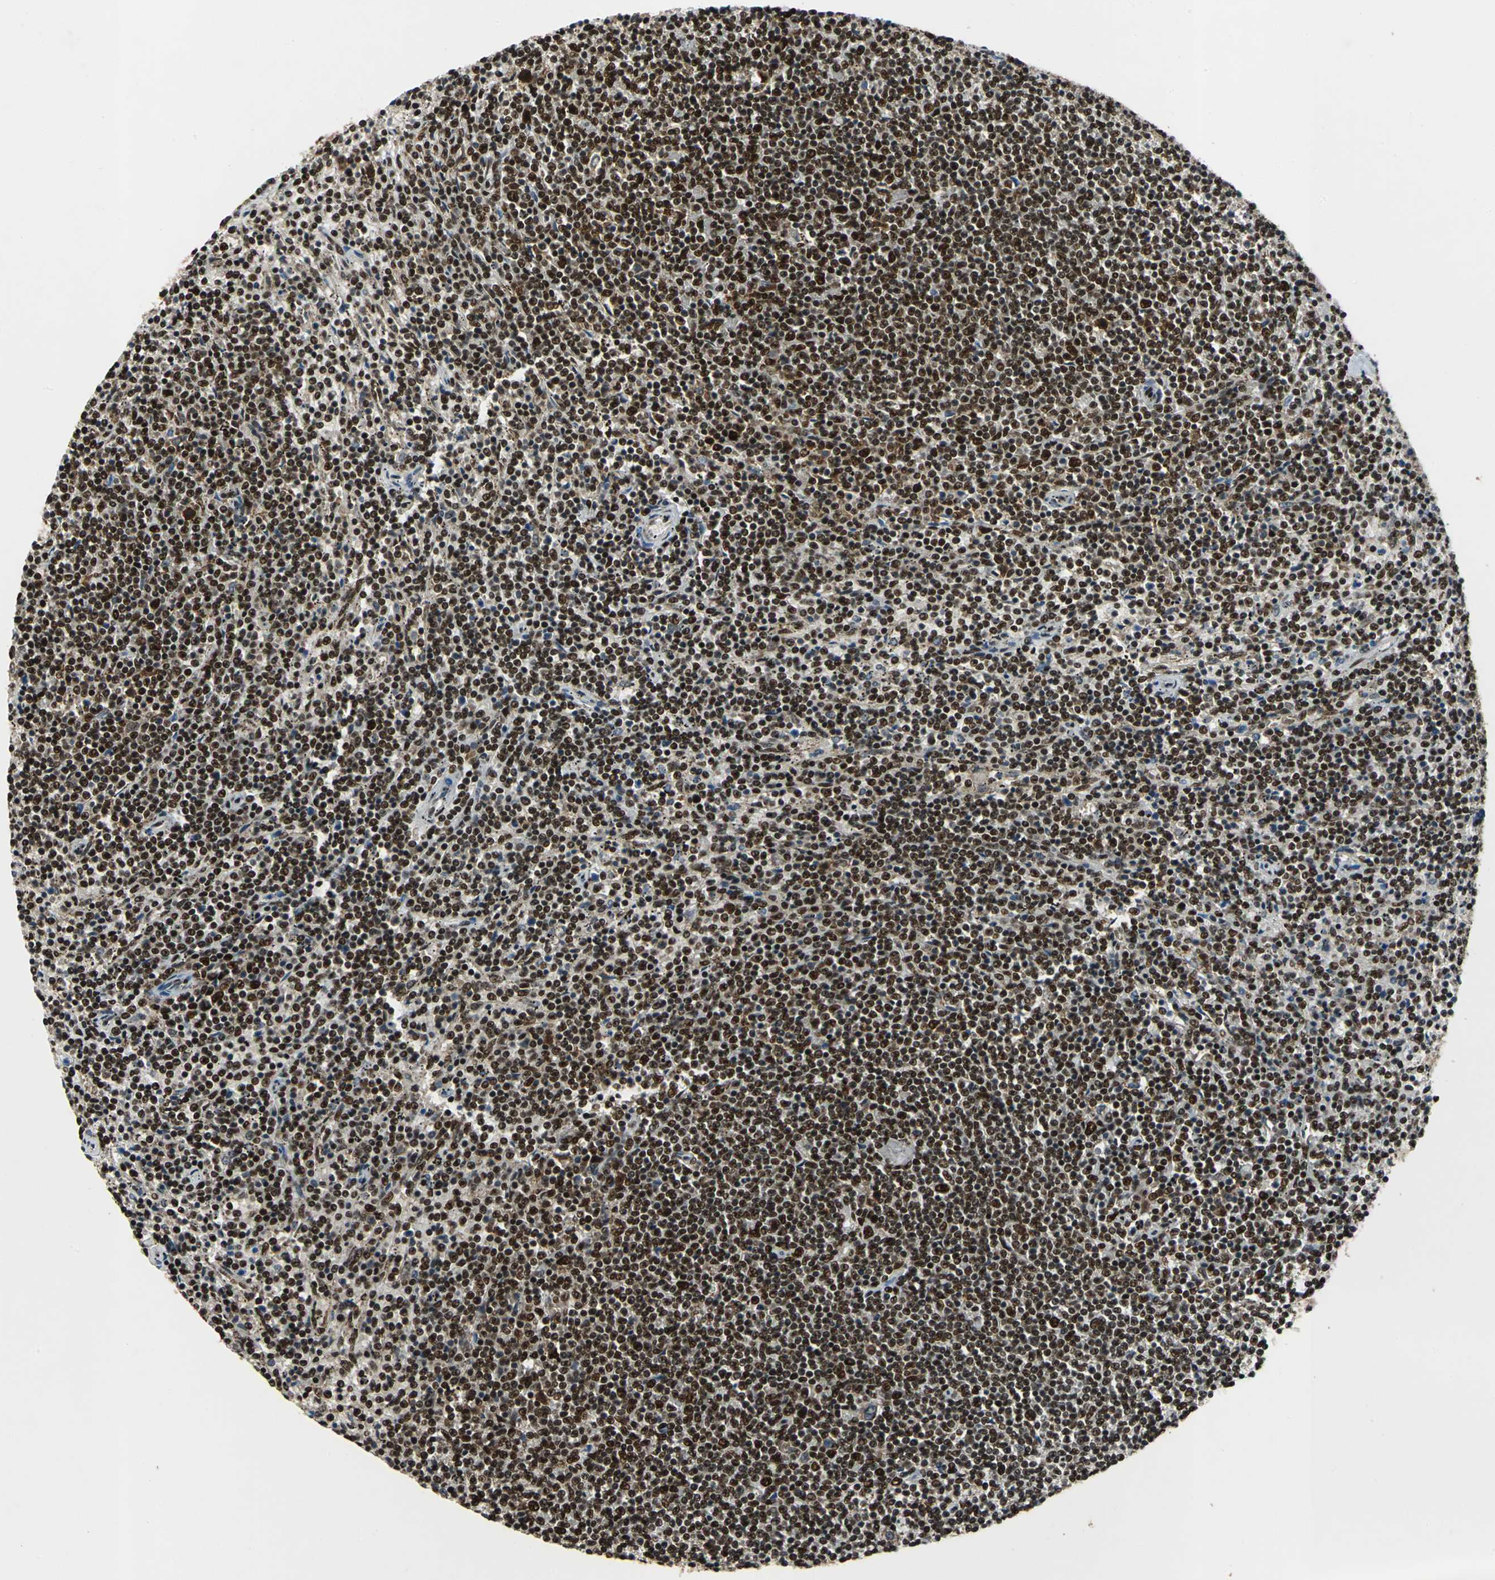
{"staining": {"intensity": "strong", "quantity": ">75%", "location": "nuclear"}, "tissue": "lymphoma", "cell_type": "Tumor cells", "image_type": "cancer", "snomed": [{"axis": "morphology", "description": "Malignant lymphoma, non-Hodgkin's type, Low grade"}, {"axis": "topography", "description": "Spleen"}], "caption": "Protein analysis of malignant lymphoma, non-Hodgkin's type (low-grade) tissue exhibits strong nuclear positivity in approximately >75% of tumor cells. (IHC, brightfield microscopy, high magnification).", "gene": "MTA2", "patient": {"sex": "female", "age": 50}}